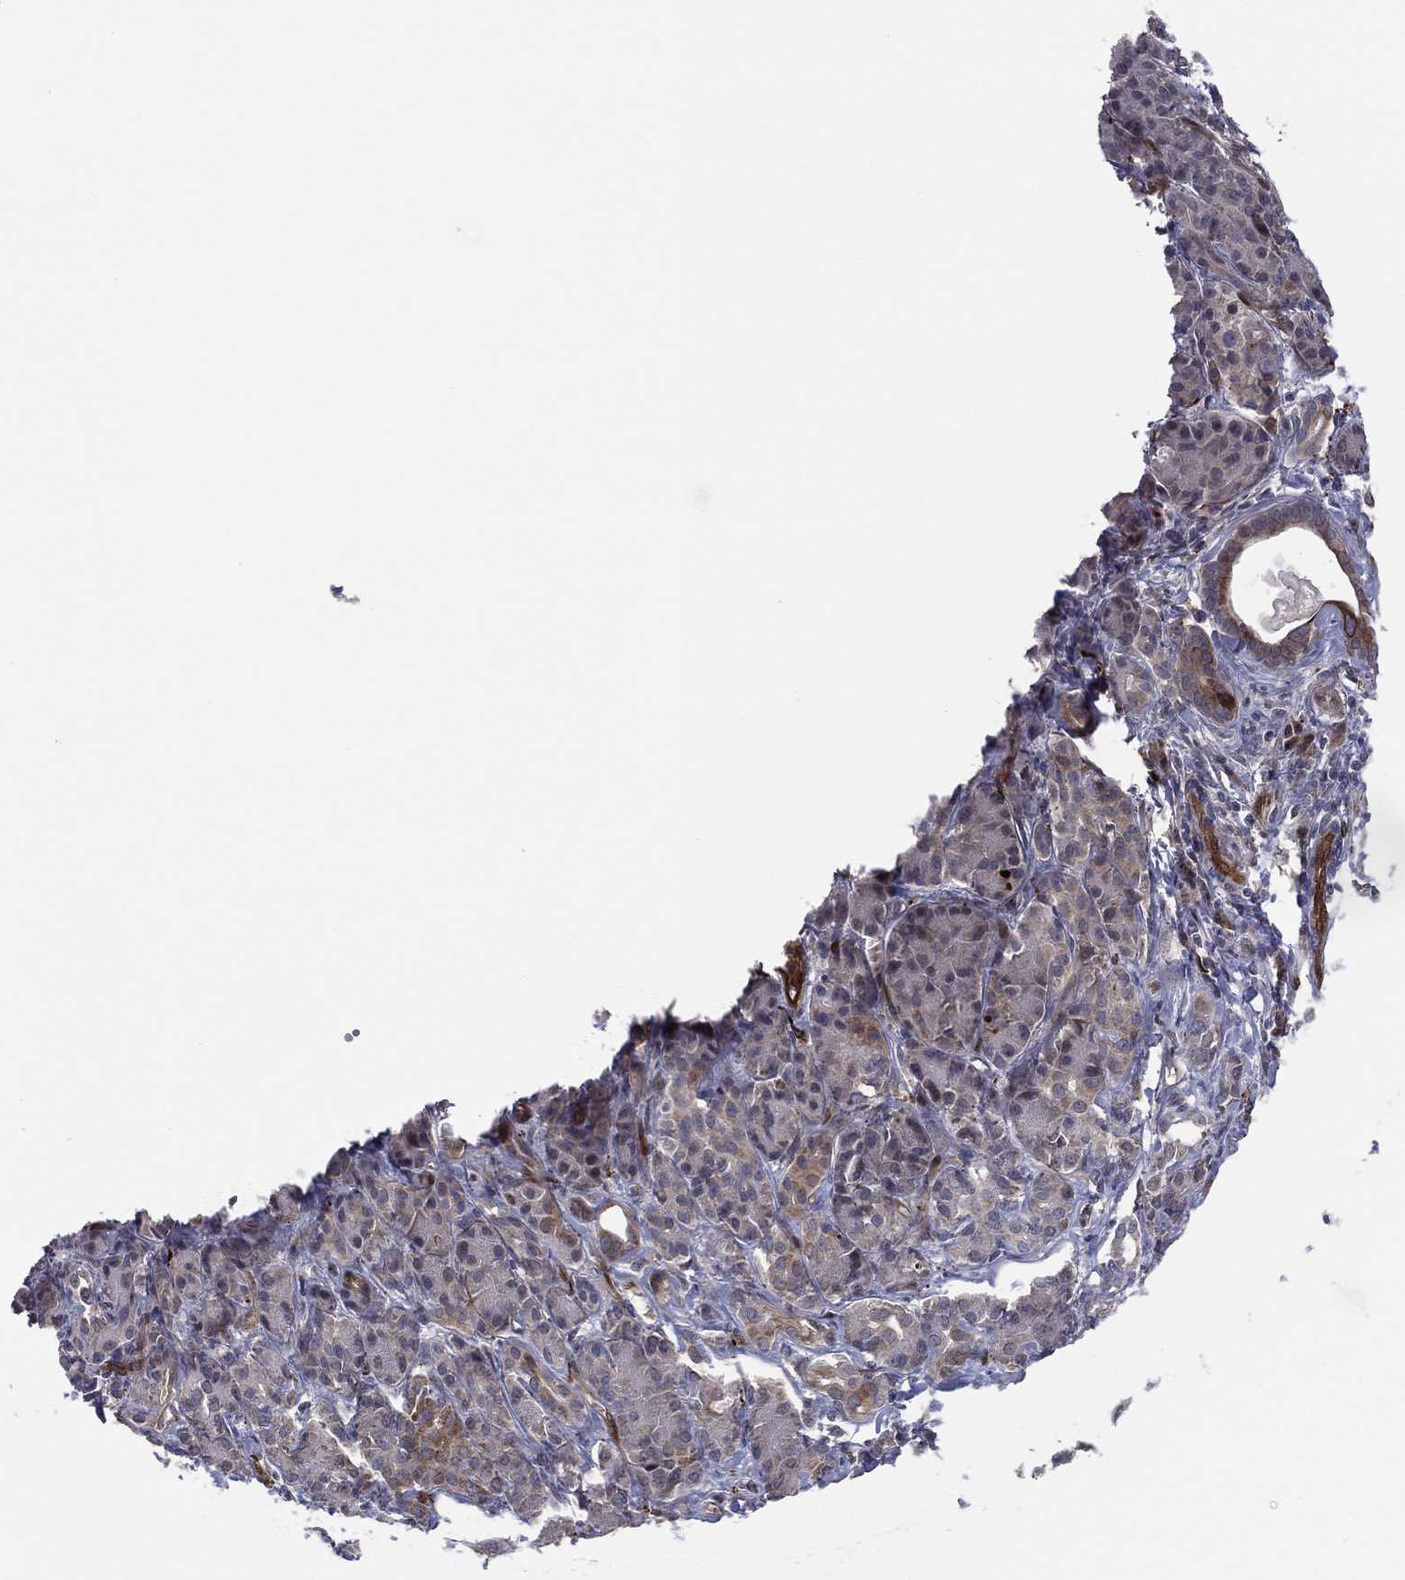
{"staining": {"intensity": "moderate", "quantity": "25%-75%", "location": "cytoplasmic/membranous"}, "tissue": "pancreatic cancer", "cell_type": "Tumor cells", "image_type": "cancer", "snomed": [{"axis": "morphology", "description": "Adenocarcinoma, NOS"}, {"axis": "topography", "description": "Pancreas"}], "caption": "About 25%-75% of tumor cells in adenocarcinoma (pancreatic) show moderate cytoplasmic/membranous protein positivity as visualized by brown immunohistochemical staining.", "gene": "SNCG", "patient": {"sex": "male", "age": 61}}